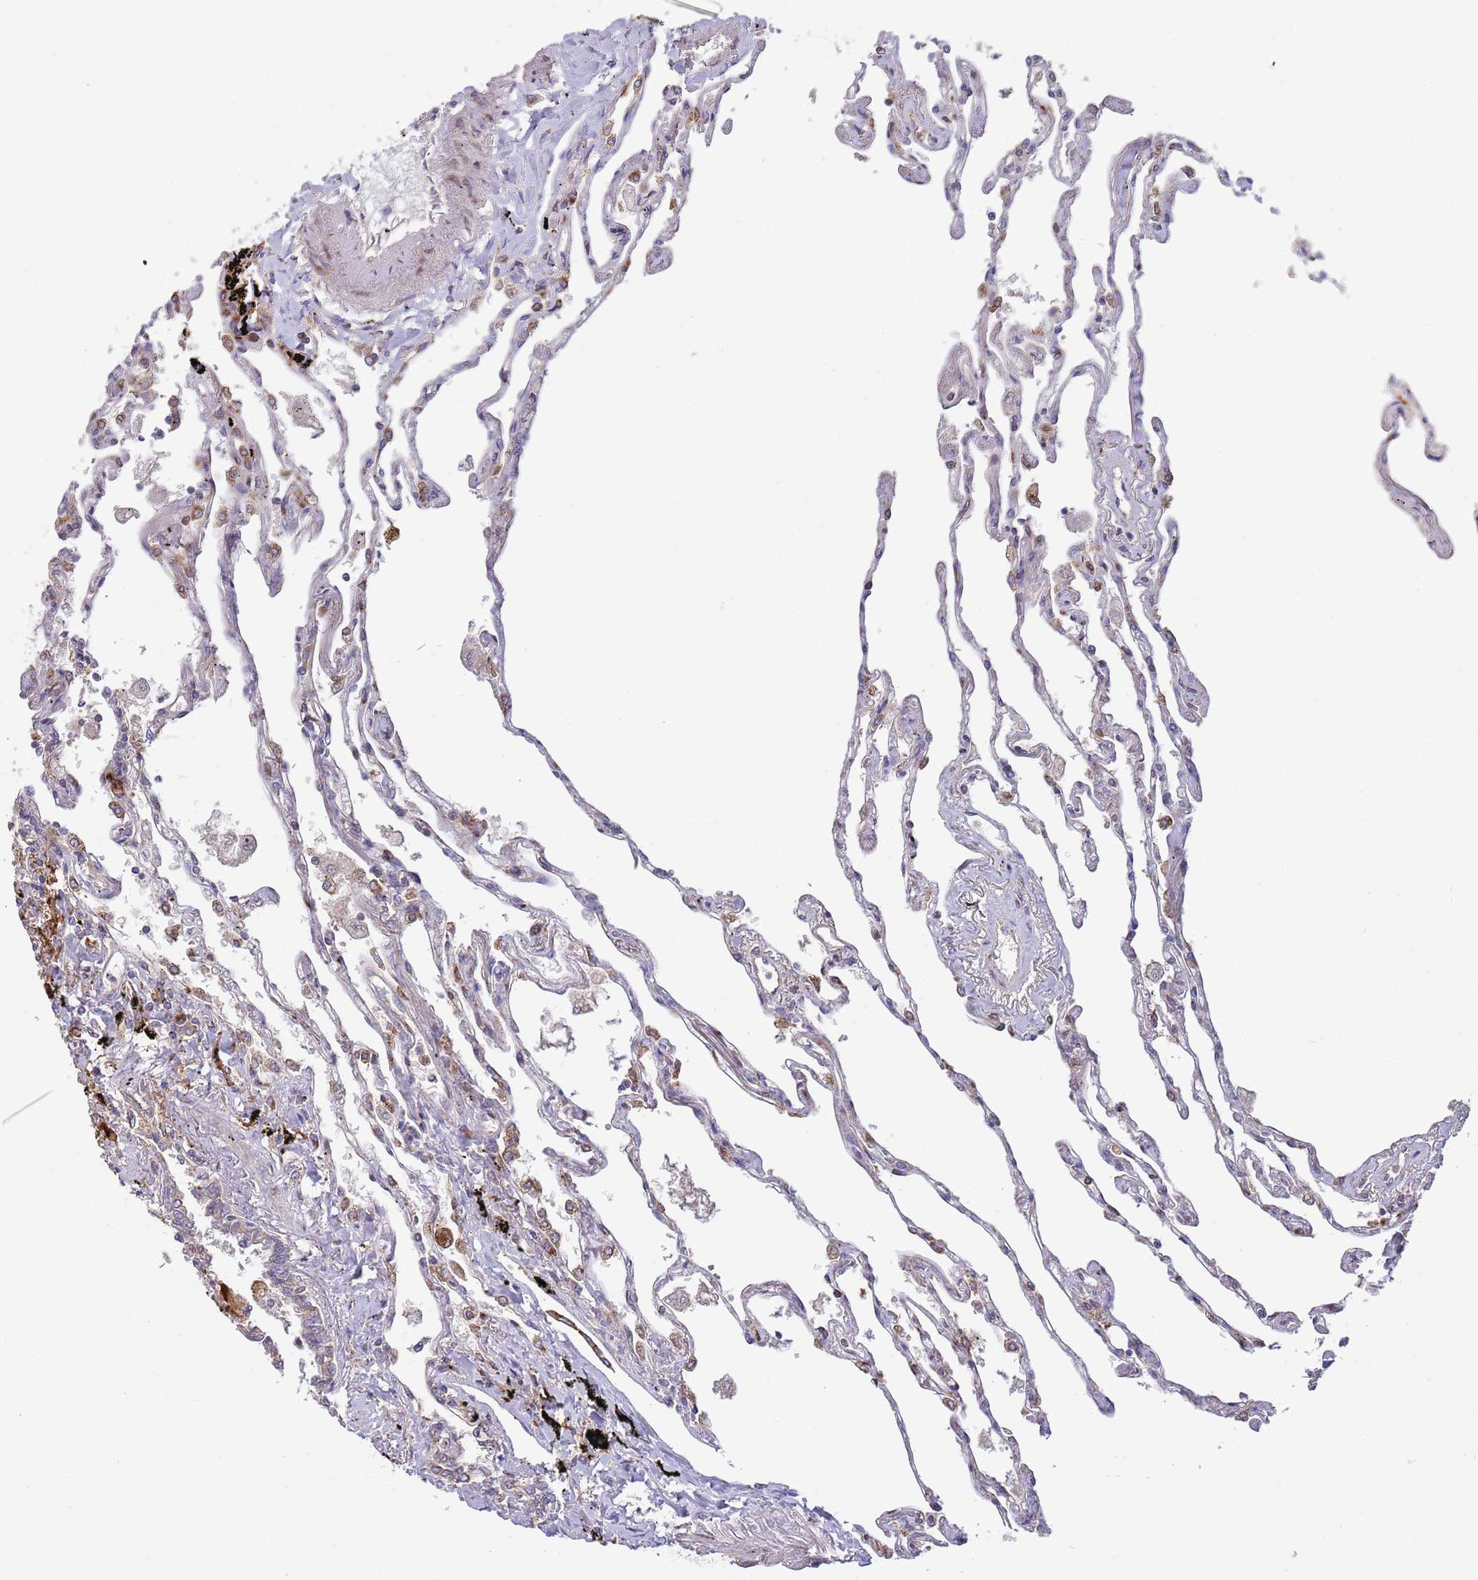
{"staining": {"intensity": "moderate", "quantity": "<25%", "location": "cytoplasmic/membranous"}, "tissue": "lung", "cell_type": "Alveolar cells", "image_type": "normal", "snomed": [{"axis": "morphology", "description": "Normal tissue, NOS"}, {"axis": "topography", "description": "Lung"}], "caption": "Protein staining displays moderate cytoplasmic/membranous positivity in approximately <25% of alveolar cells in benign lung. Ihc stains the protein in brown and the nuclei are stained blue.", "gene": "BTBD7", "patient": {"sex": "female", "age": 67}}